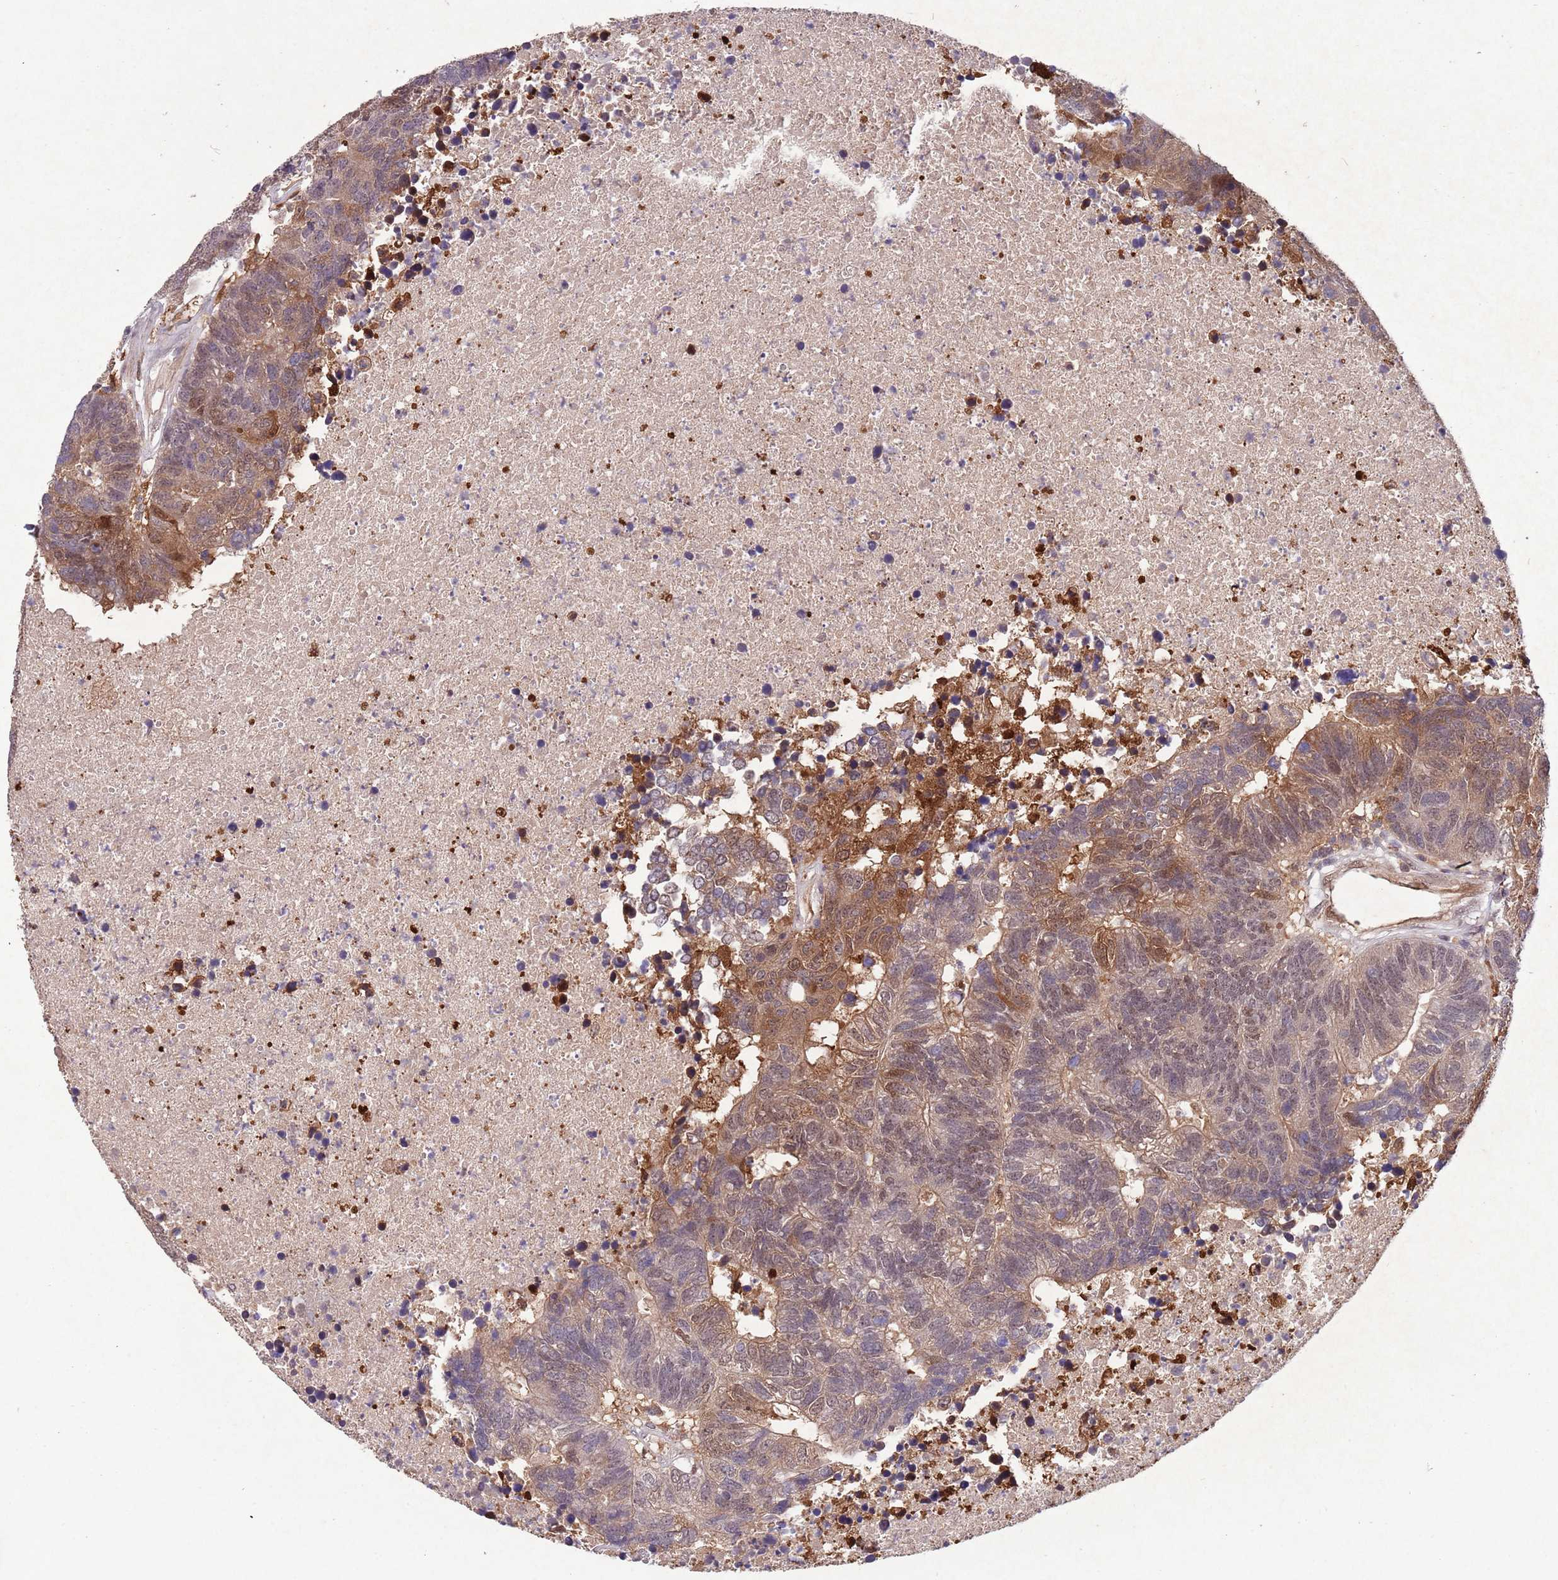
{"staining": {"intensity": "moderate", "quantity": "25%-75%", "location": "cytoplasmic/membranous,nuclear"}, "tissue": "colorectal cancer", "cell_type": "Tumor cells", "image_type": "cancer", "snomed": [{"axis": "morphology", "description": "Adenocarcinoma, NOS"}, {"axis": "topography", "description": "Colon"}], "caption": "A photomicrograph showing moderate cytoplasmic/membranous and nuclear staining in approximately 25%-75% of tumor cells in colorectal adenocarcinoma, as visualized by brown immunohistochemical staining.", "gene": "ZNF639", "patient": {"sex": "female", "age": 48}}